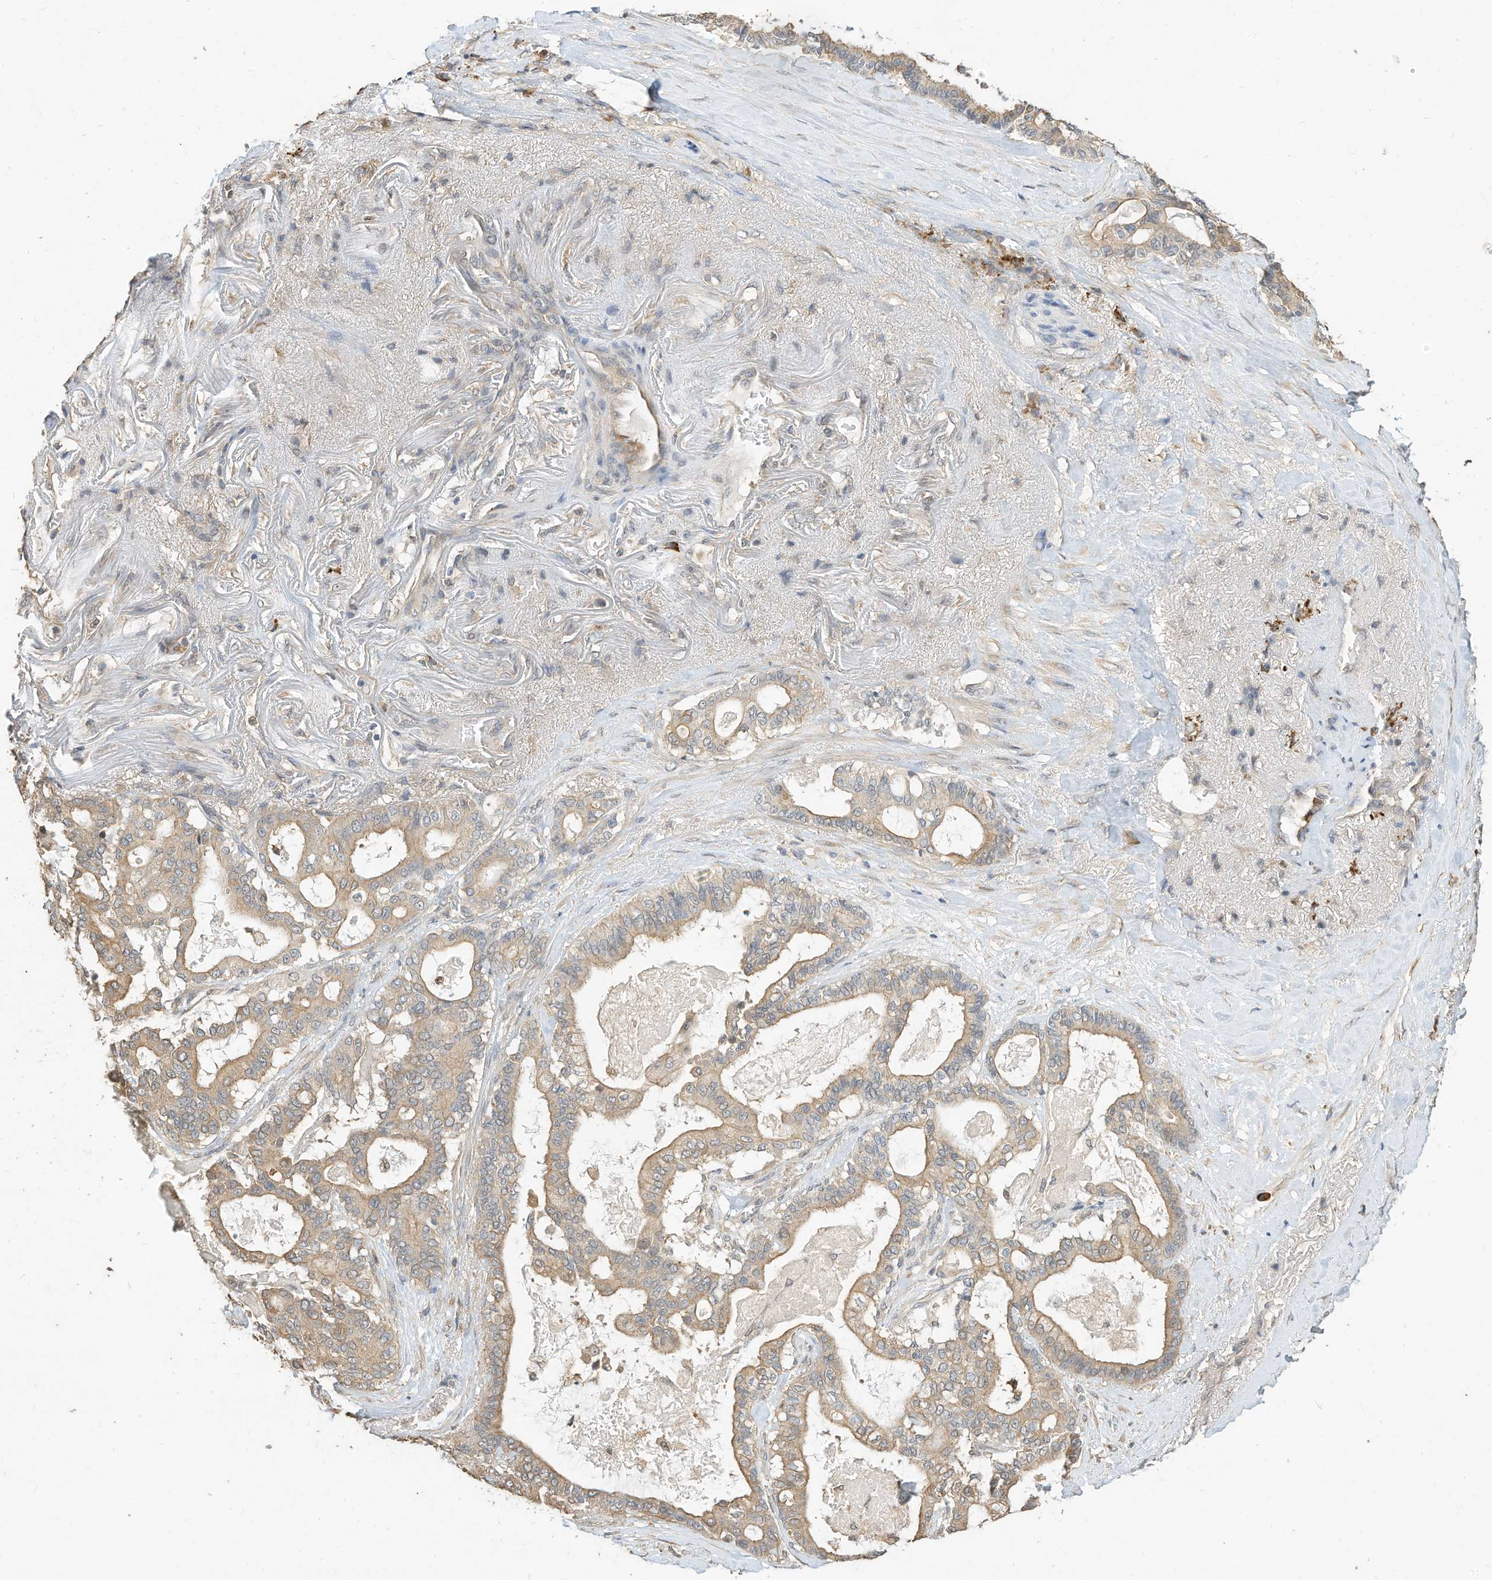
{"staining": {"intensity": "moderate", "quantity": ">75%", "location": "cytoplasmic/membranous"}, "tissue": "pancreatic cancer", "cell_type": "Tumor cells", "image_type": "cancer", "snomed": [{"axis": "morphology", "description": "Adenocarcinoma, NOS"}, {"axis": "topography", "description": "Pancreas"}], "caption": "IHC staining of pancreatic cancer (adenocarcinoma), which exhibits medium levels of moderate cytoplasmic/membranous expression in approximately >75% of tumor cells indicating moderate cytoplasmic/membranous protein expression. The staining was performed using DAB (3,3'-diaminobenzidine) (brown) for protein detection and nuclei were counterstained in hematoxylin (blue).", "gene": "OFD1", "patient": {"sex": "male", "age": 63}}